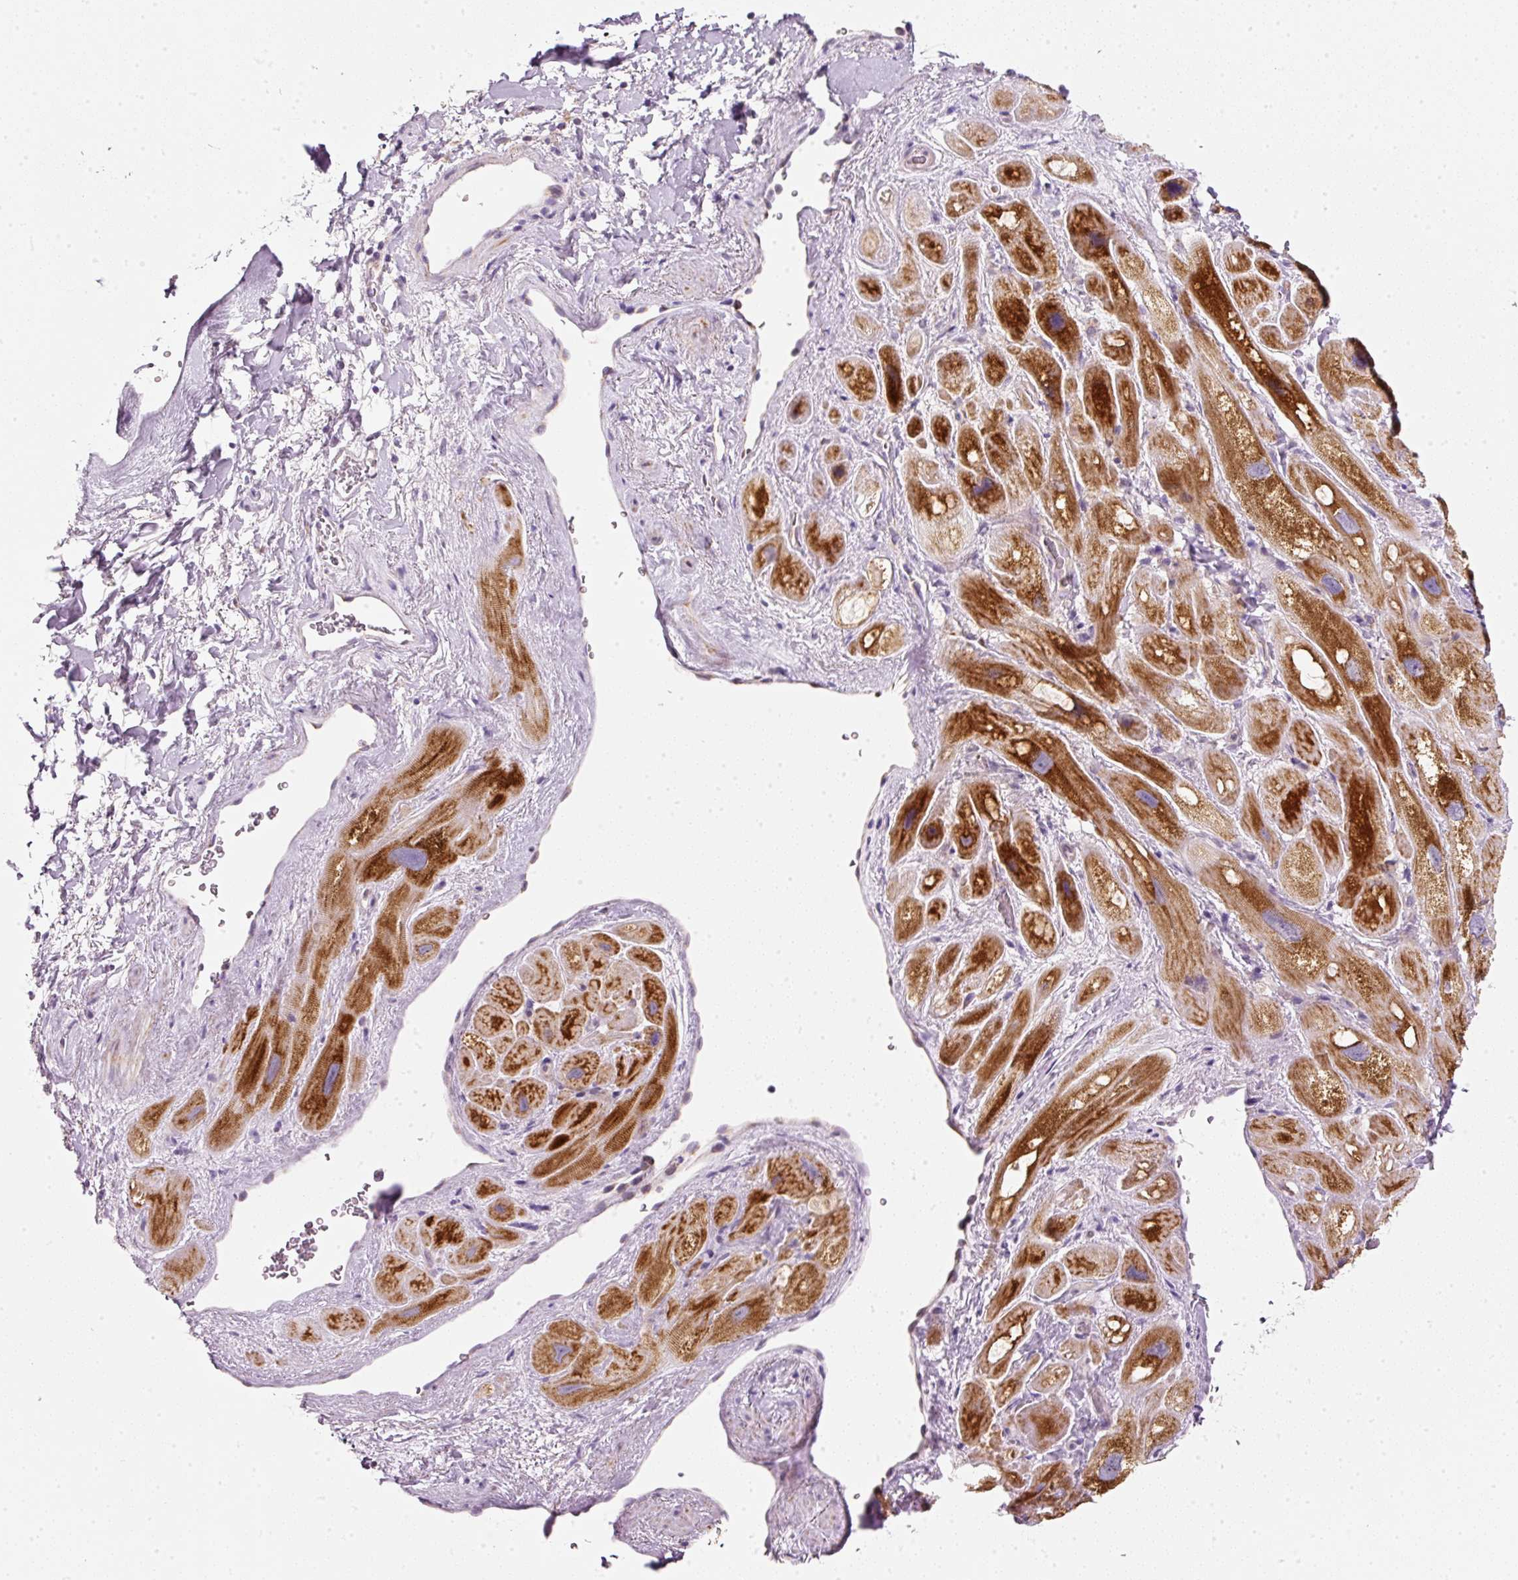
{"staining": {"intensity": "strong", "quantity": ">75%", "location": "cytoplasmic/membranous"}, "tissue": "heart muscle", "cell_type": "Cardiomyocytes", "image_type": "normal", "snomed": [{"axis": "morphology", "description": "Normal tissue, NOS"}, {"axis": "topography", "description": "Heart"}], "caption": "Brown immunohistochemical staining in unremarkable human heart muscle displays strong cytoplasmic/membranous staining in about >75% of cardiomyocytes. The protein of interest is shown in brown color, while the nuclei are stained blue.", "gene": "NDUFA1", "patient": {"sex": "male", "age": 49}}